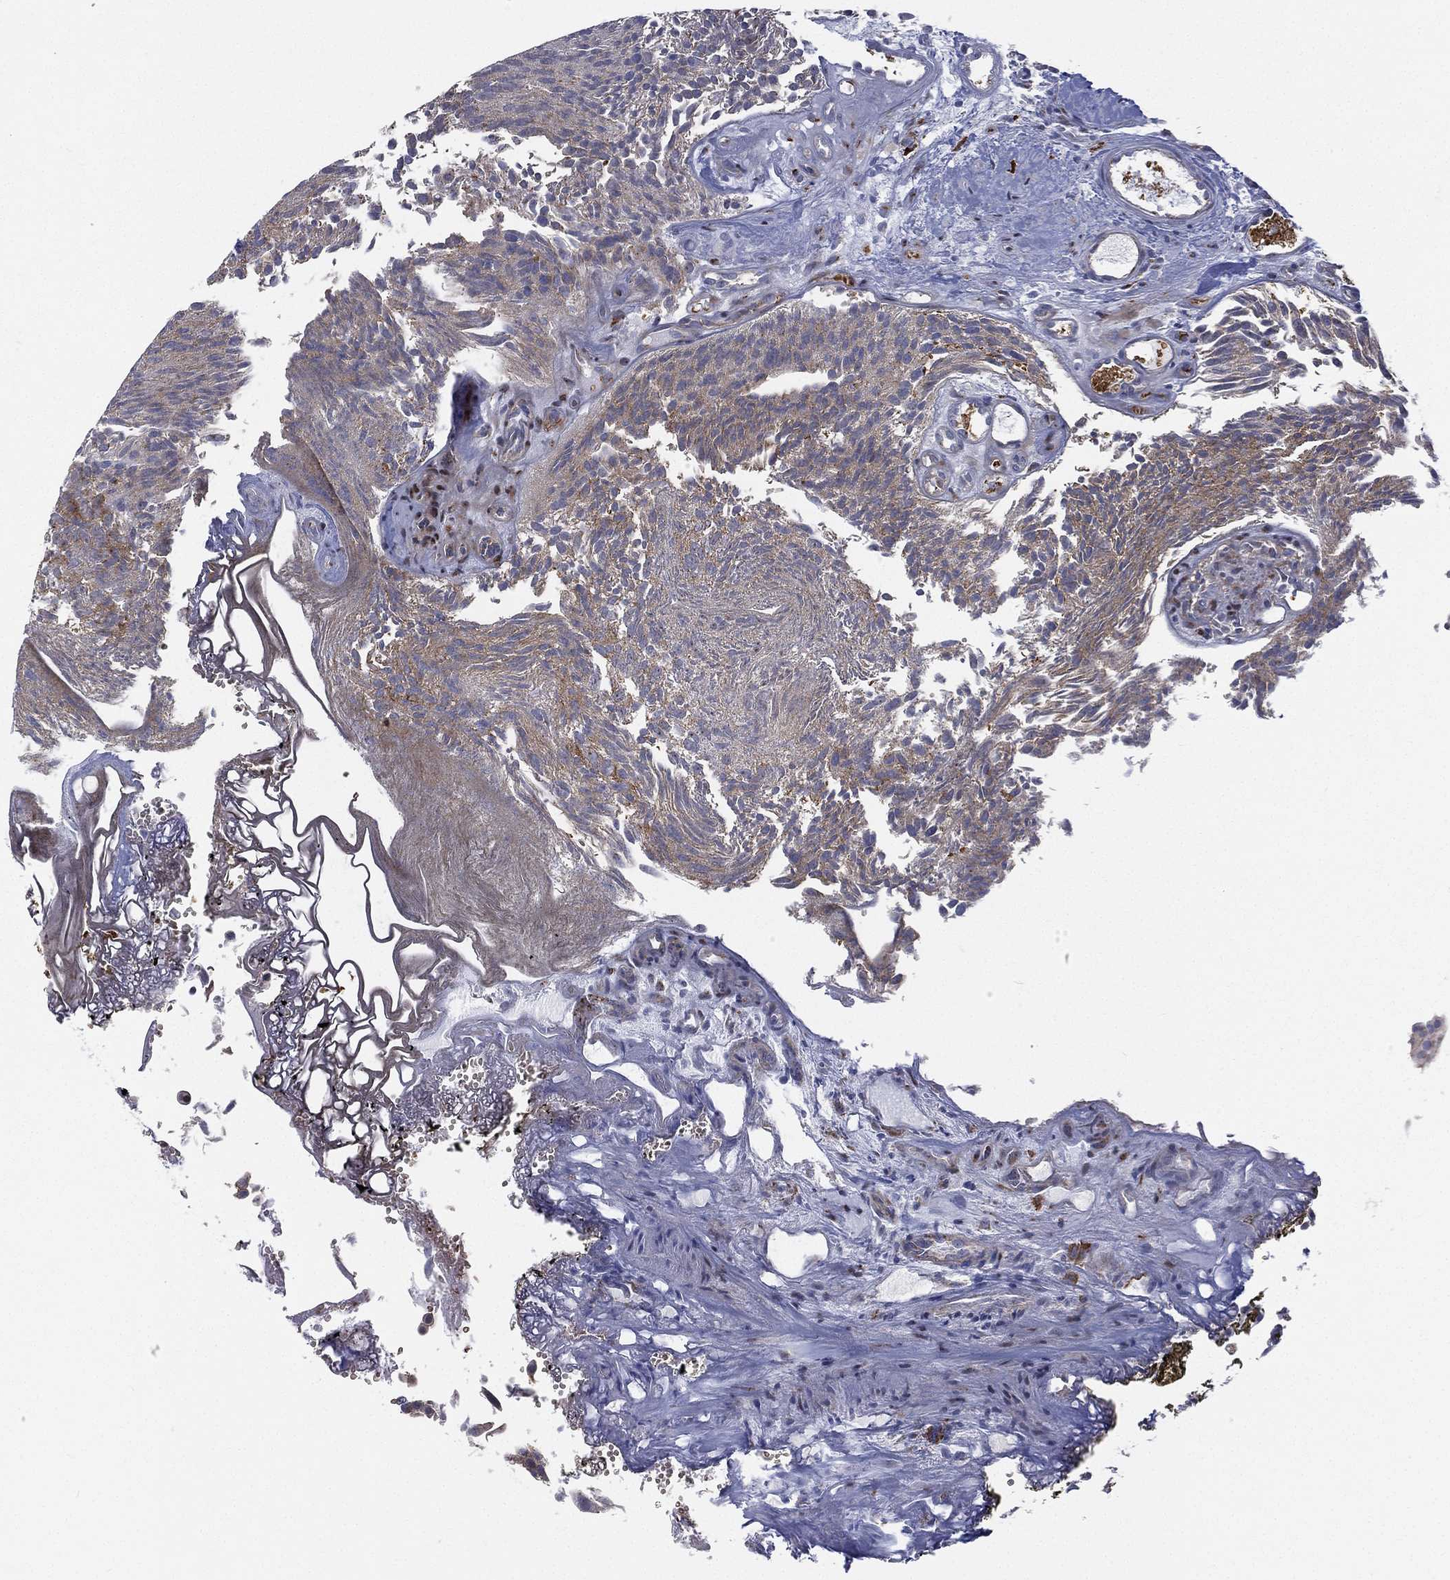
{"staining": {"intensity": "moderate", "quantity": "25%-75%", "location": "cytoplasmic/membranous"}, "tissue": "urothelial cancer", "cell_type": "Tumor cells", "image_type": "cancer", "snomed": [{"axis": "morphology", "description": "Urothelial carcinoma, Low grade"}, {"axis": "topography", "description": "Urinary bladder"}], "caption": "Immunohistochemical staining of urothelial cancer shows moderate cytoplasmic/membranous protein staining in approximately 25%-75% of tumor cells.", "gene": "VHL", "patient": {"sex": "female", "age": 87}}